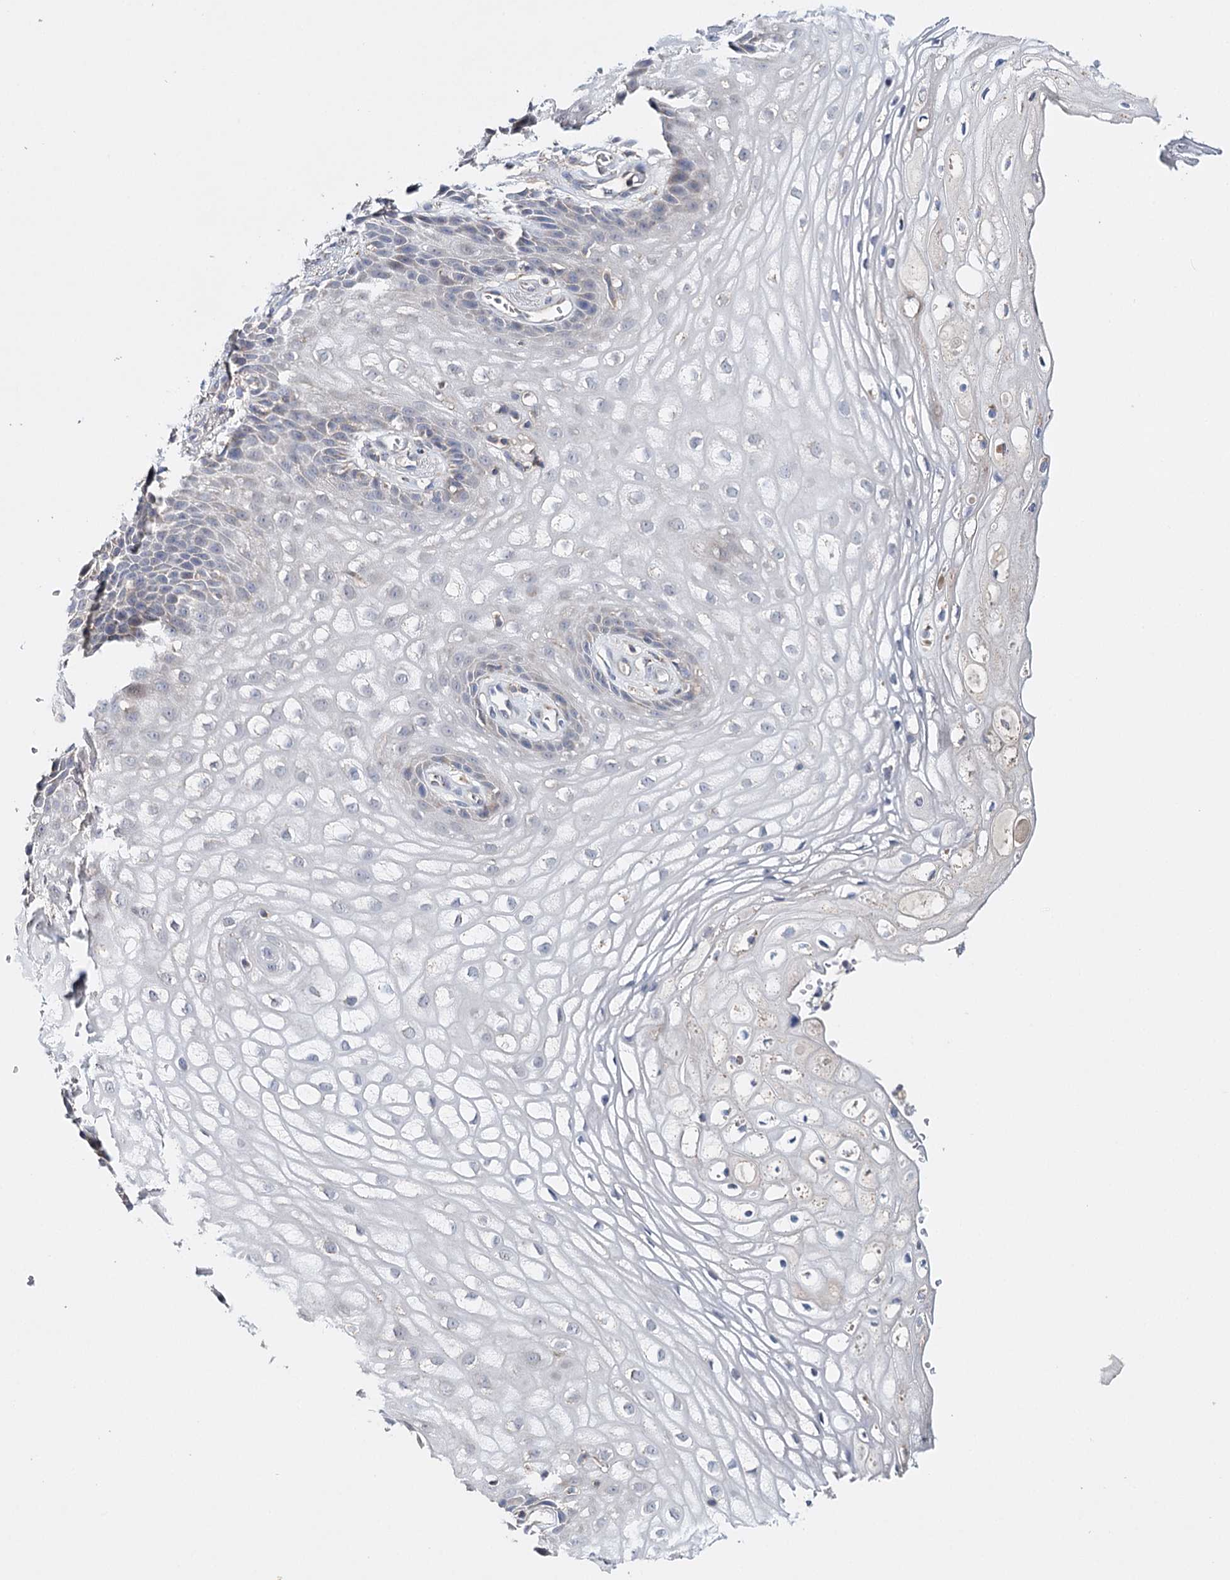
{"staining": {"intensity": "negative", "quantity": "none", "location": "none"}, "tissue": "vagina", "cell_type": "Squamous epithelial cells", "image_type": "normal", "snomed": [{"axis": "morphology", "description": "Normal tissue, NOS"}, {"axis": "topography", "description": "Vagina"}], "caption": "The histopathology image shows no significant staining in squamous epithelial cells of vagina. The staining is performed using DAB (3,3'-diaminobenzidine) brown chromogen with nuclei counter-stained in using hematoxylin.", "gene": "CFAP46", "patient": {"sex": "female", "age": 60}}